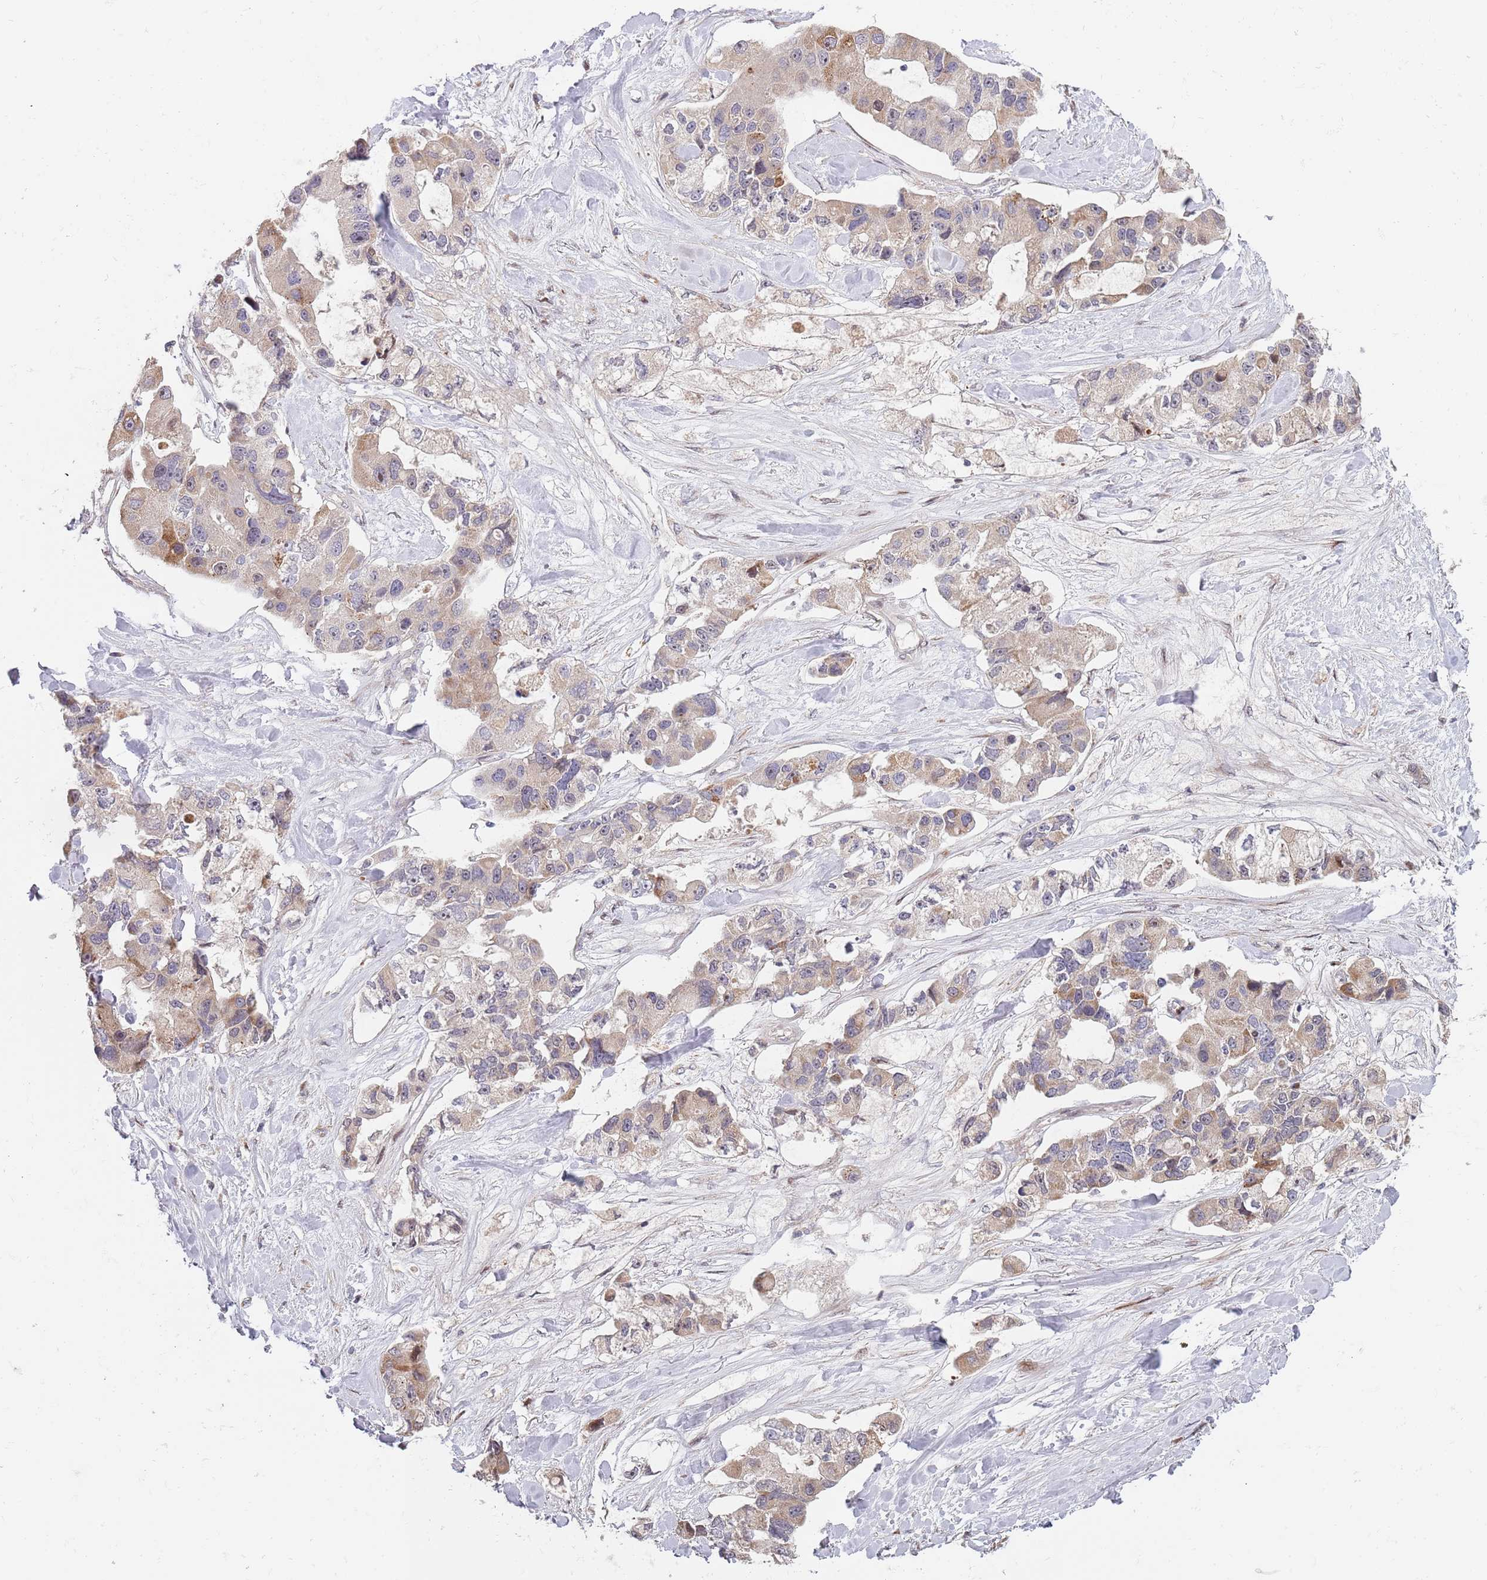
{"staining": {"intensity": "weak", "quantity": "25%-75%", "location": "cytoplasmic/membranous,nuclear"}, "tissue": "lung cancer", "cell_type": "Tumor cells", "image_type": "cancer", "snomed": [{"axis": "morphology", "description": "Adenocarcinoma, NOS"}, {"axis": "topography", "description": "Lung"}], "caption": "High-power microscopy captured an immunohistochemistry (IHC) histopathology image of lung cancer (adenocarcinoma), revealing weak cytoplasmic/membranous and nuclear positivity in approximately 25%-75% of tumor cells.", "gene": "SYNDIG1L", "patient": {"sex": "female", "age": 54}}